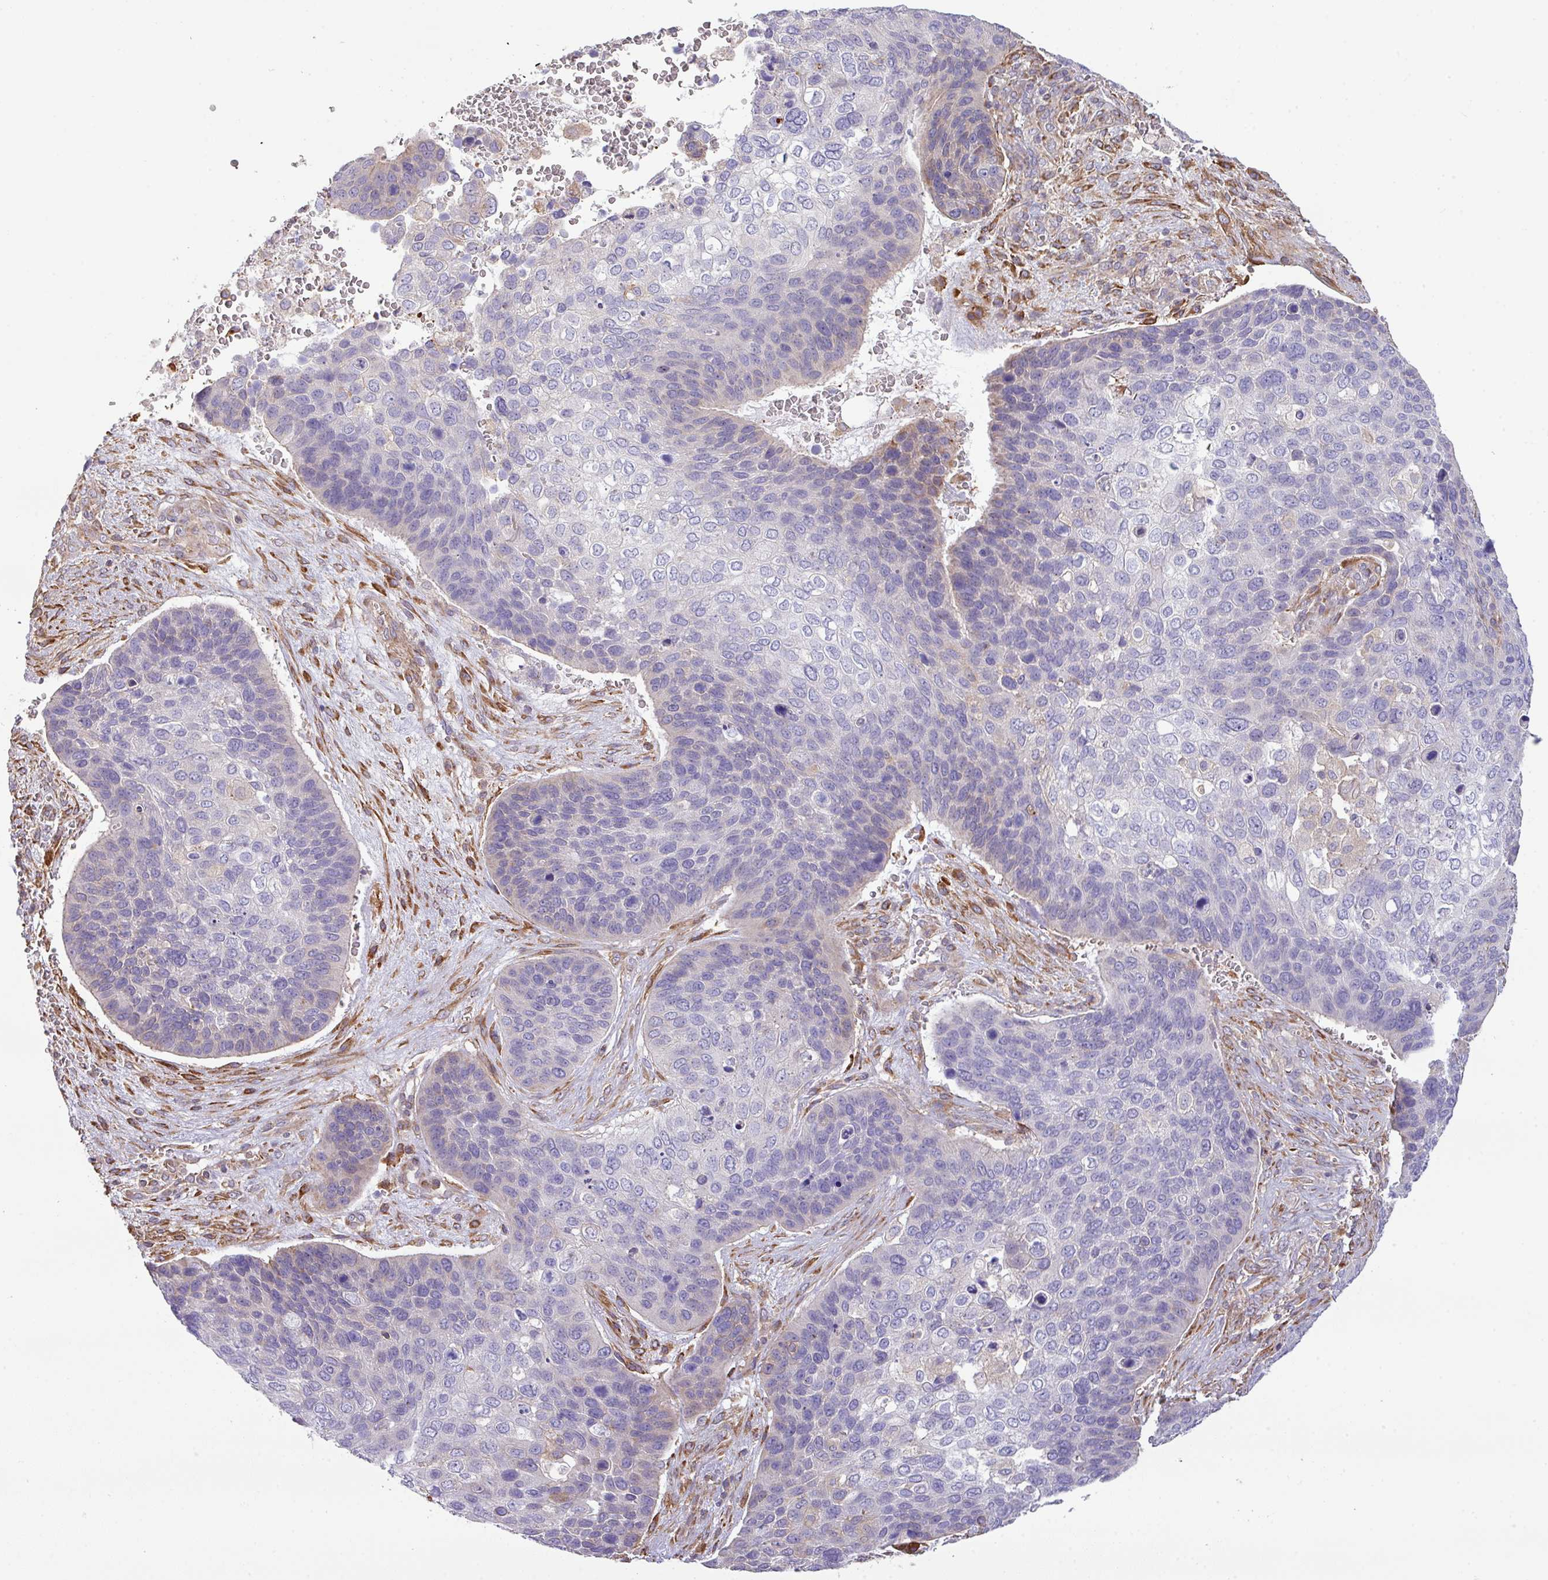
{"staining": {"intensity": "negative", "quantity": "none", "location": "none"}, "tissue": "skin cancer", "cell_type": "Tumor cells", "image_type": "cancer", "snomed": [{"axis": "morphology", "description": "Basal cell carcinoma"}, {"axis": "topography", "description": "Skin"}], "caption": "This is a histopathology image of IHC staining of basal cell carcinoma (skin), which shows no staining in tumor cells.", "gene": "LRRC41", "patient": {"sex": "female", "age": 74}}